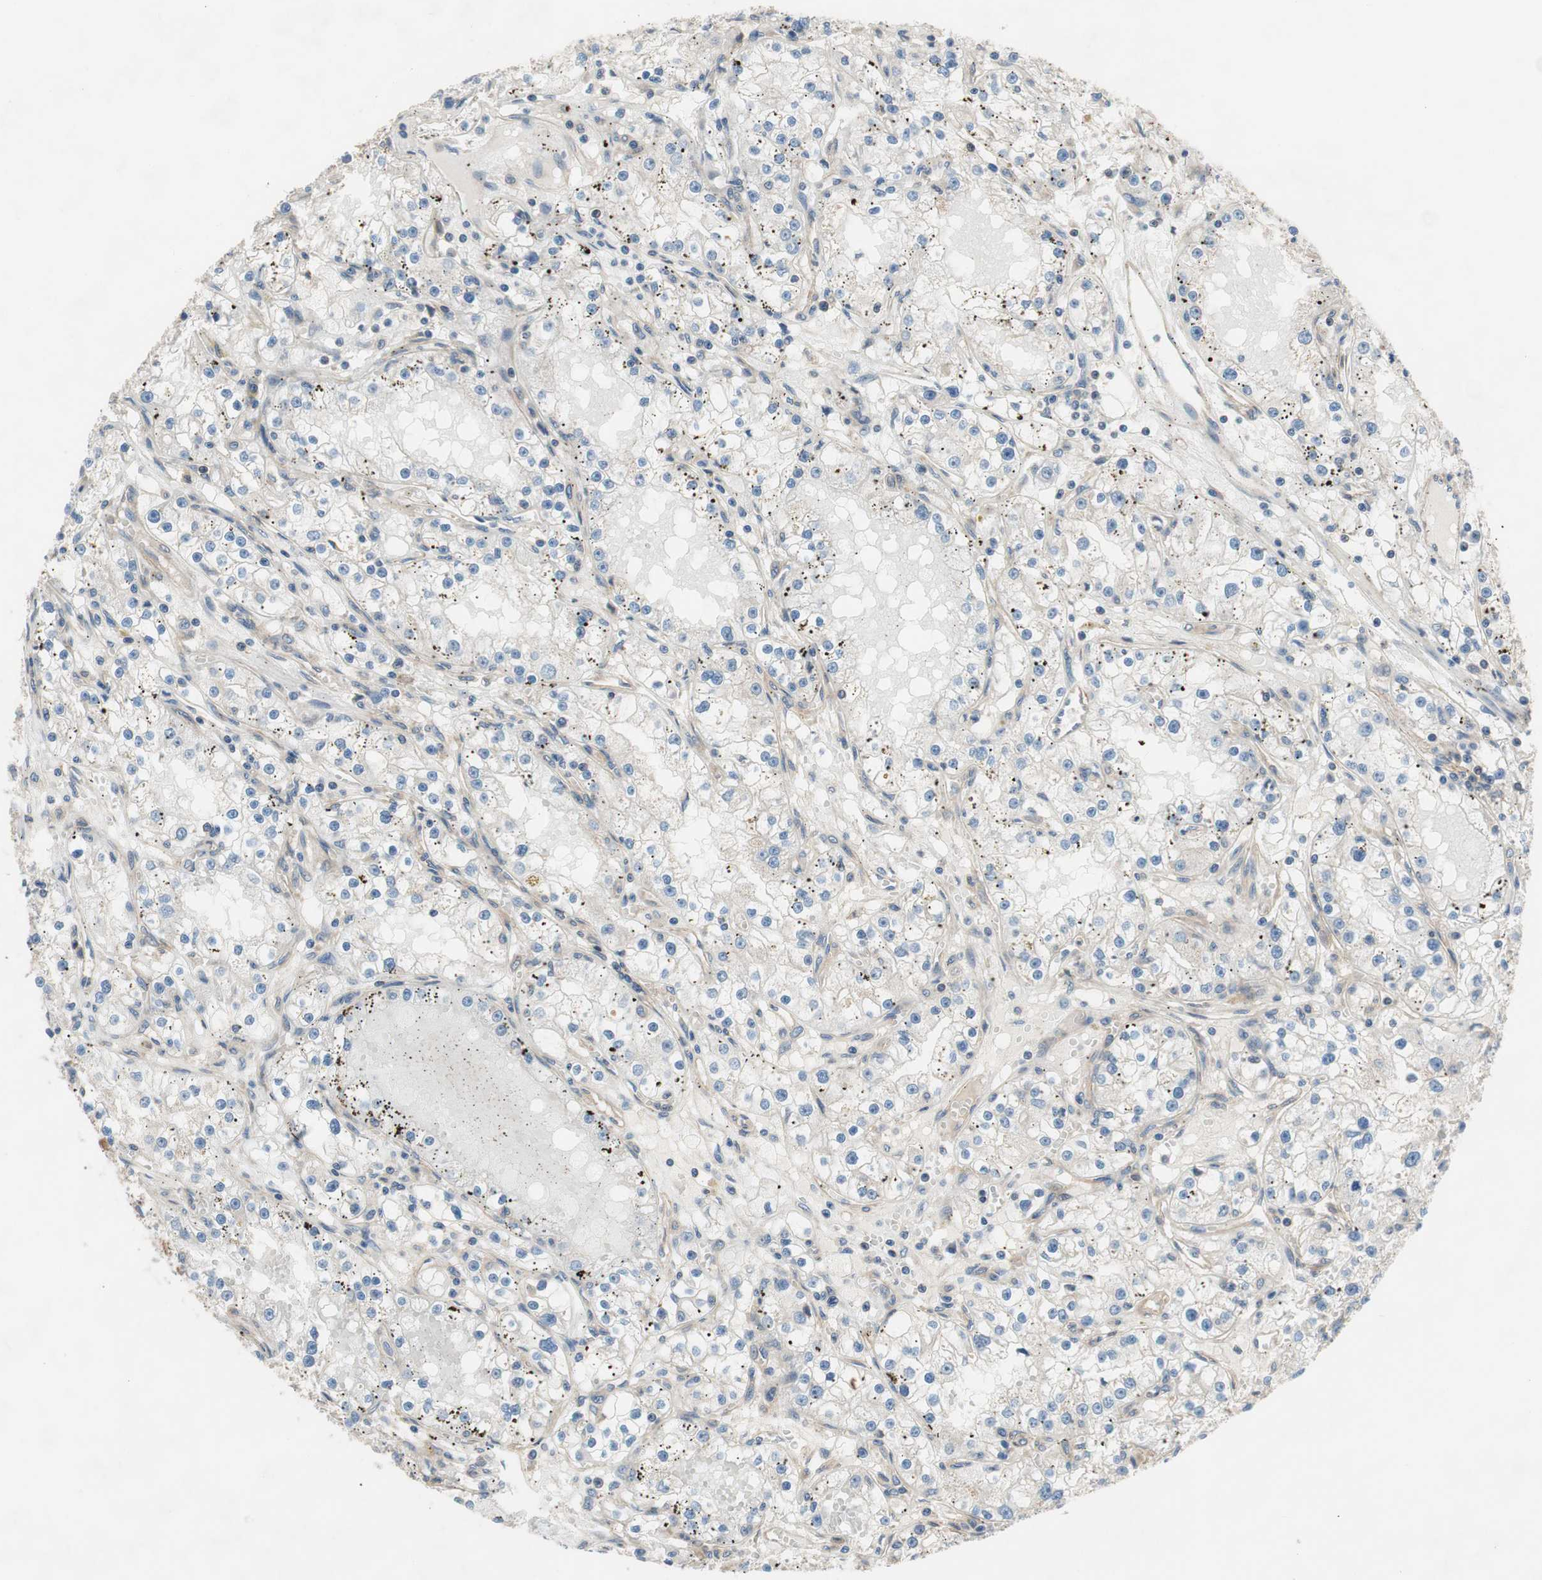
{"staining": {"intensity": "weak", "quantity": "<25%", "location": "cytoplasmic/membranous"}, "tissue": "renal cancer", "cell_type": "Tumor cells", "image_type": "cancer", "snomed": [{"axis": "morphology", "description": "Adenocarcinoma, NOS"}, {"axis": "topography", "description": "Kidney"}], "caption": "Protein analysis of renal cancer demonstrates no significant expression in tumor cells.", "gene": "CALML3", "patient": {"sex": "male", "age": 56}}